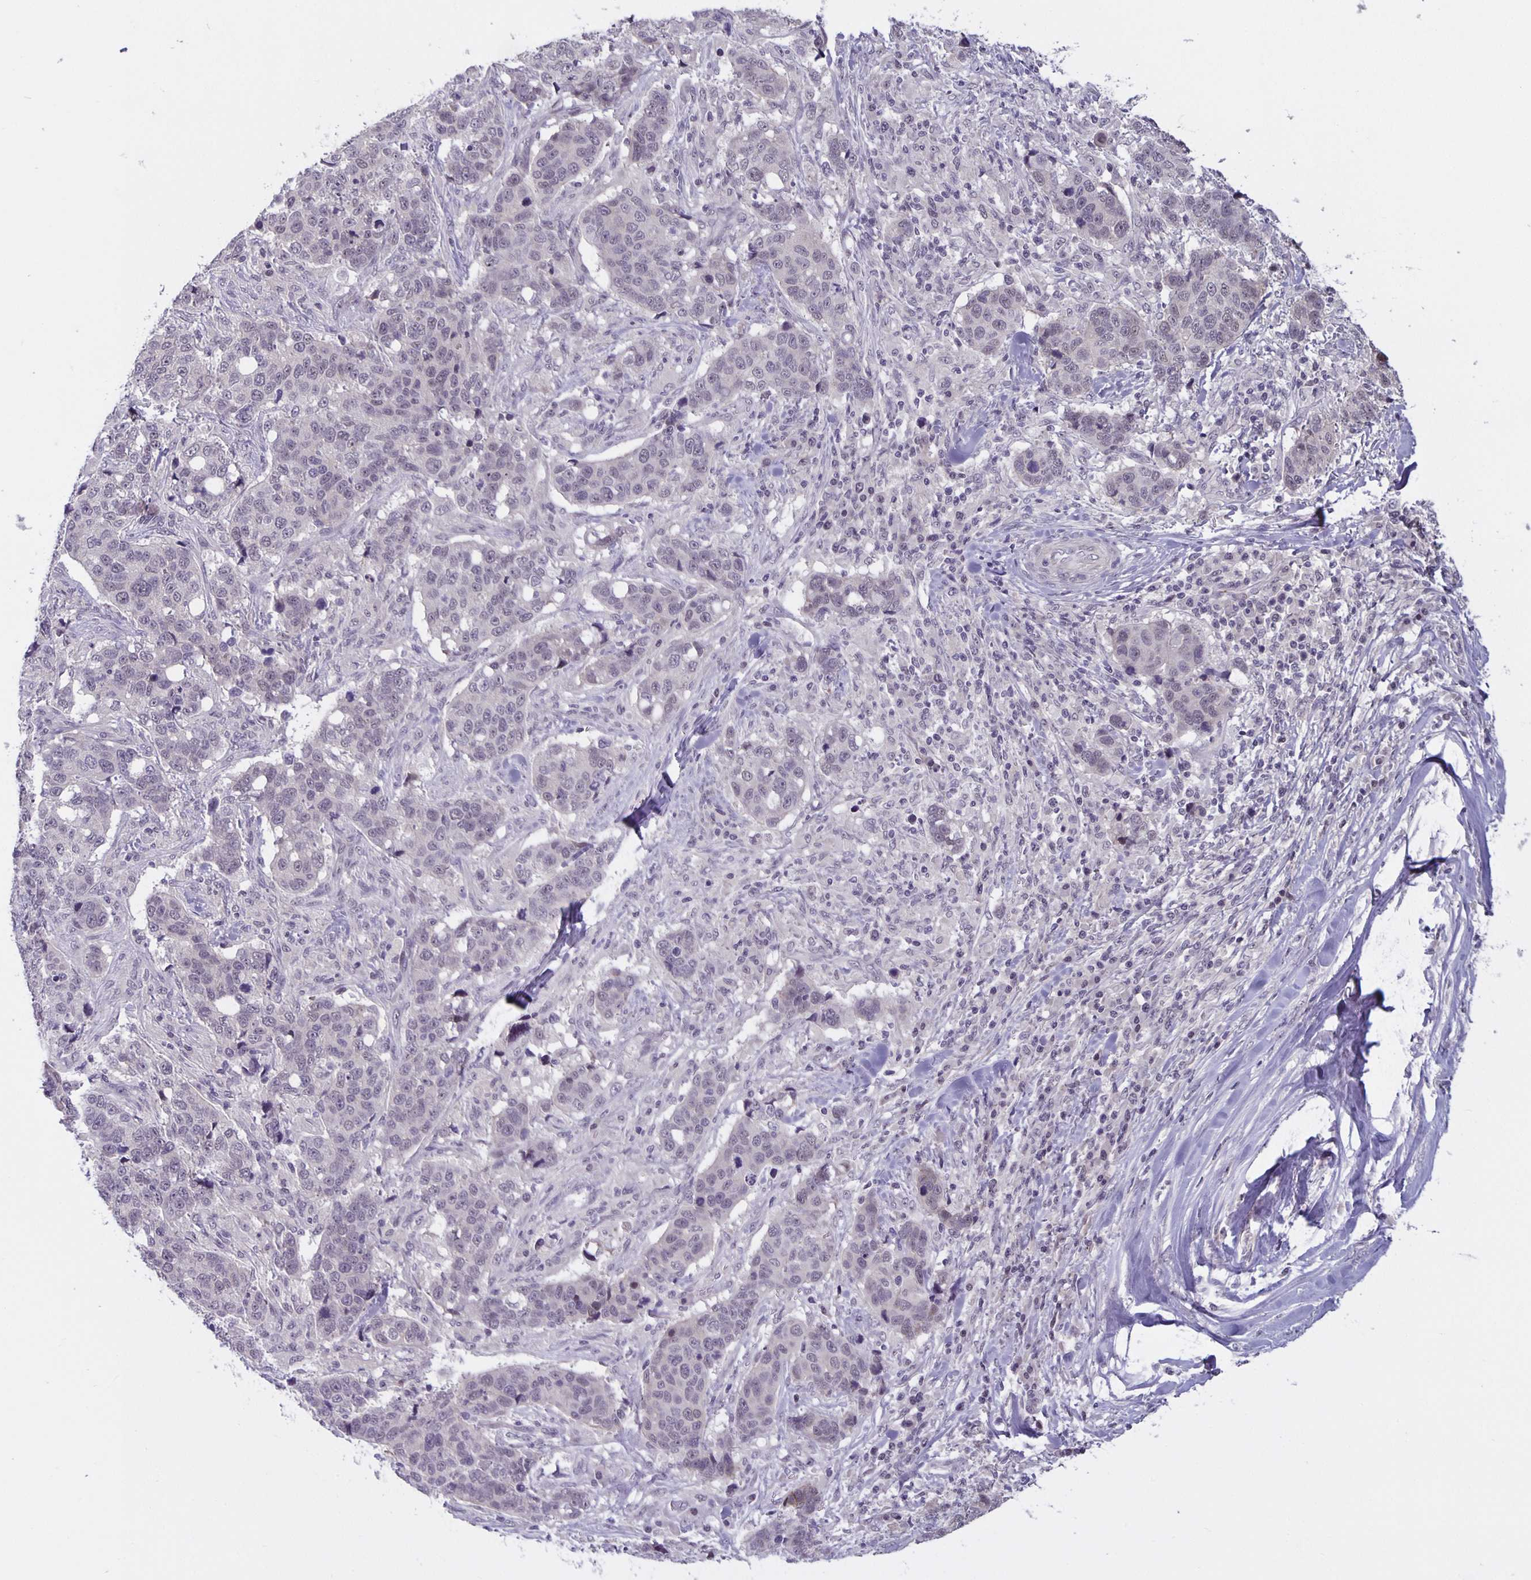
{"staining": {"intensity": "negative", "quantity": "none", "location": "none"}, "tissue": "lung cancer", "cell_type": "Tumor cells", "image_type": "cancer", "snomed": [{"axis": "morphology", "description": "Squamous cell carcinoma, NOS"}, {"axis": "topography", "description": "Lymph node"}, {"axis": "topography", "description": "Lung"}], "caption": "A high-resolution photomicrograph shows immunohistochemistry (IHC) staining of lung squamous cell carcinoma, which exhibits no significant positivity in tumor cells.", "gene": "ARVCF", "patient": {"sex": "male", "age": 61}}